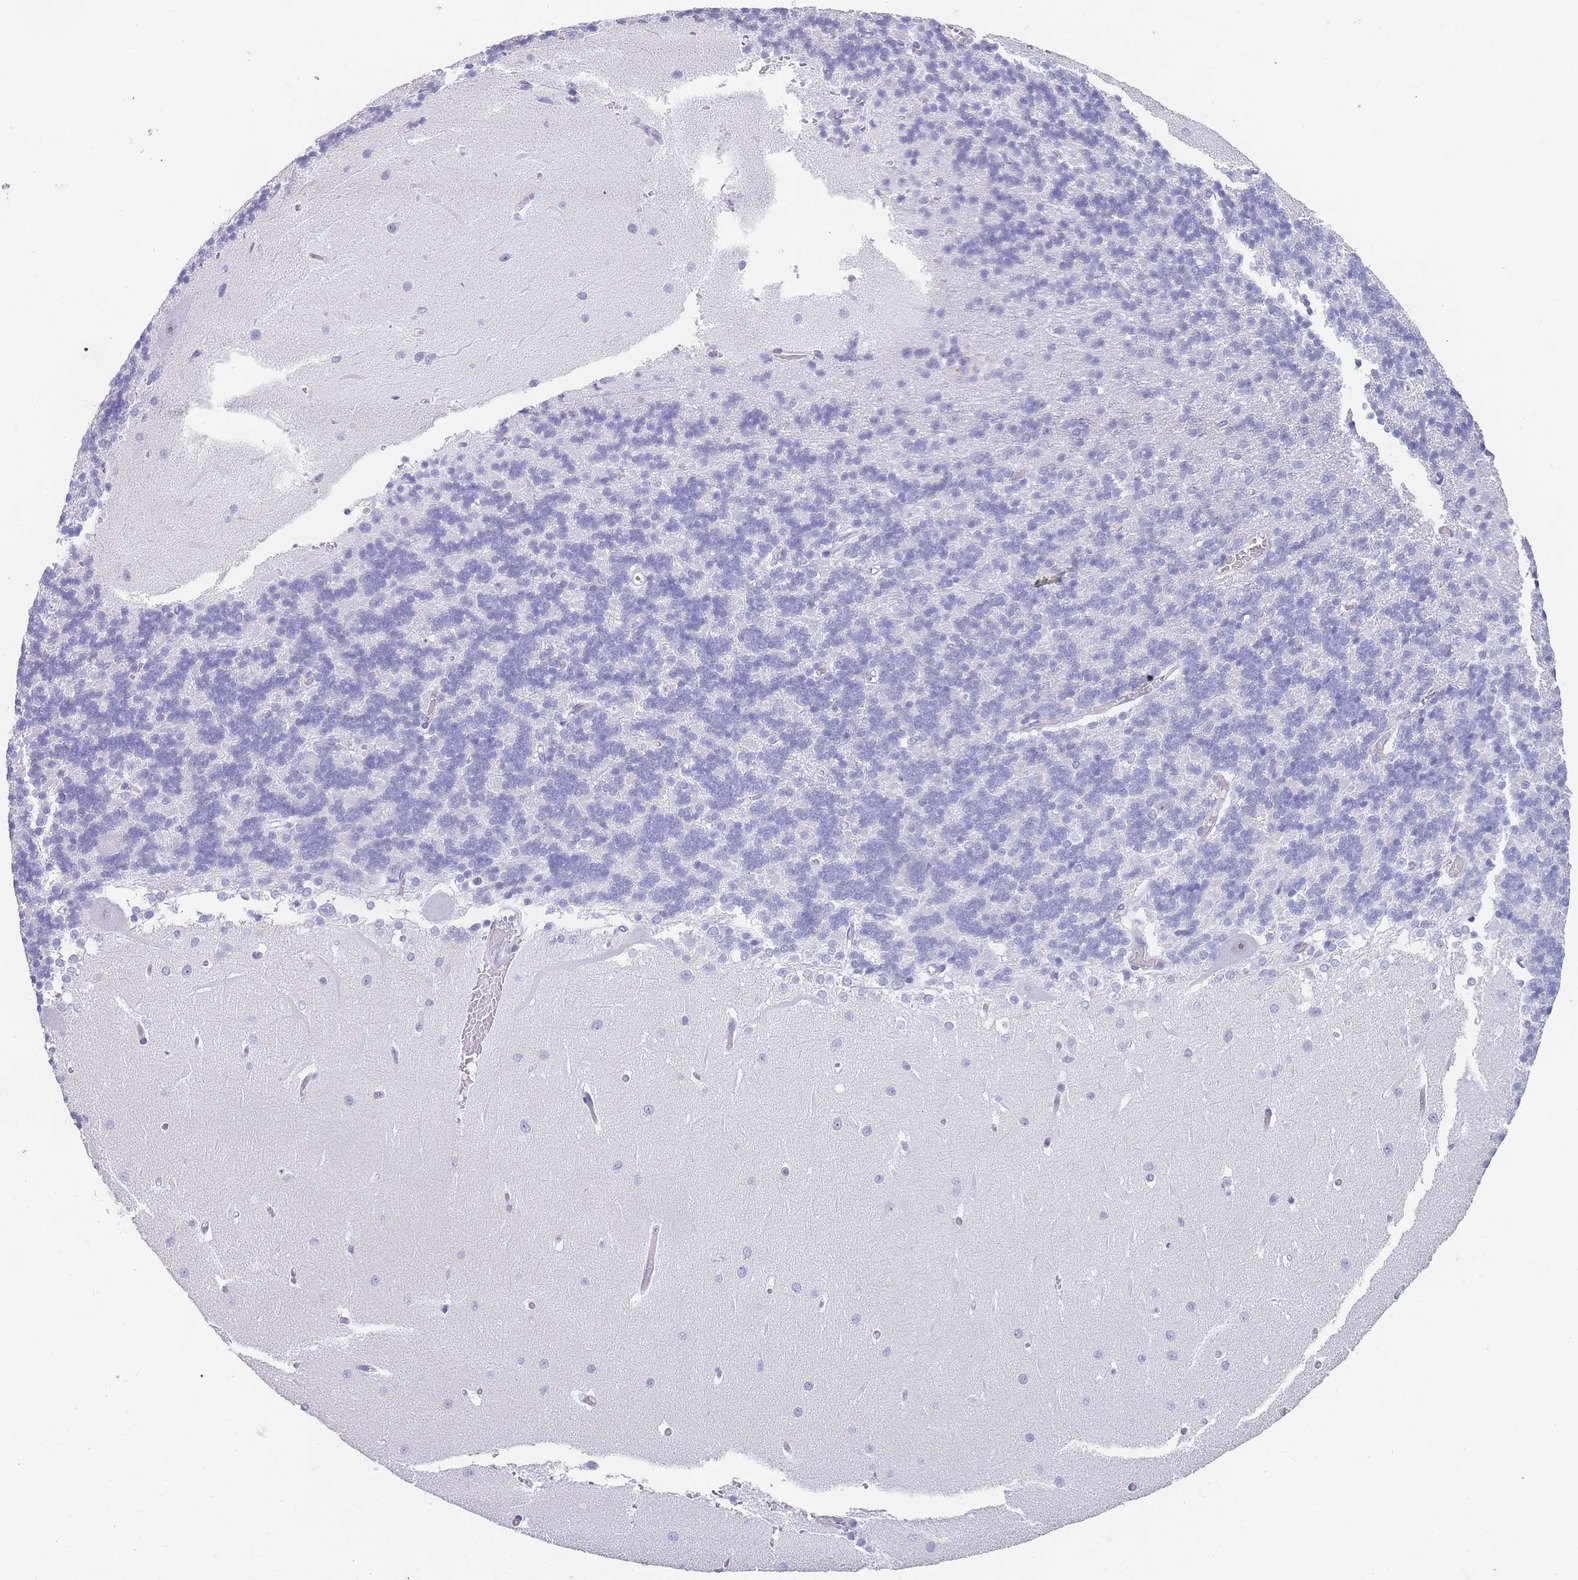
{"staining": {"intensity": "negative", "quantity": "none", "location": "none"}, "tissue": "cerebellum", "cell_type": "Cells in granular layer", "image_type": "normal", "snomed": [{"axis": "morphology", "description": "Normal tissue, NOS"}, {"axis": "topography", "description": "Cerebellum"}], "caption": "Micrograph shows no protein staining in cells in granular layer of normal cerebellum. Brightfield microscopy of immunohistochemistry stained with DAB (brown) and hematoxylin (blue), captured at high magnification.", "gene": "NOP14", "patient": {"sex": "male", "age": 37}}